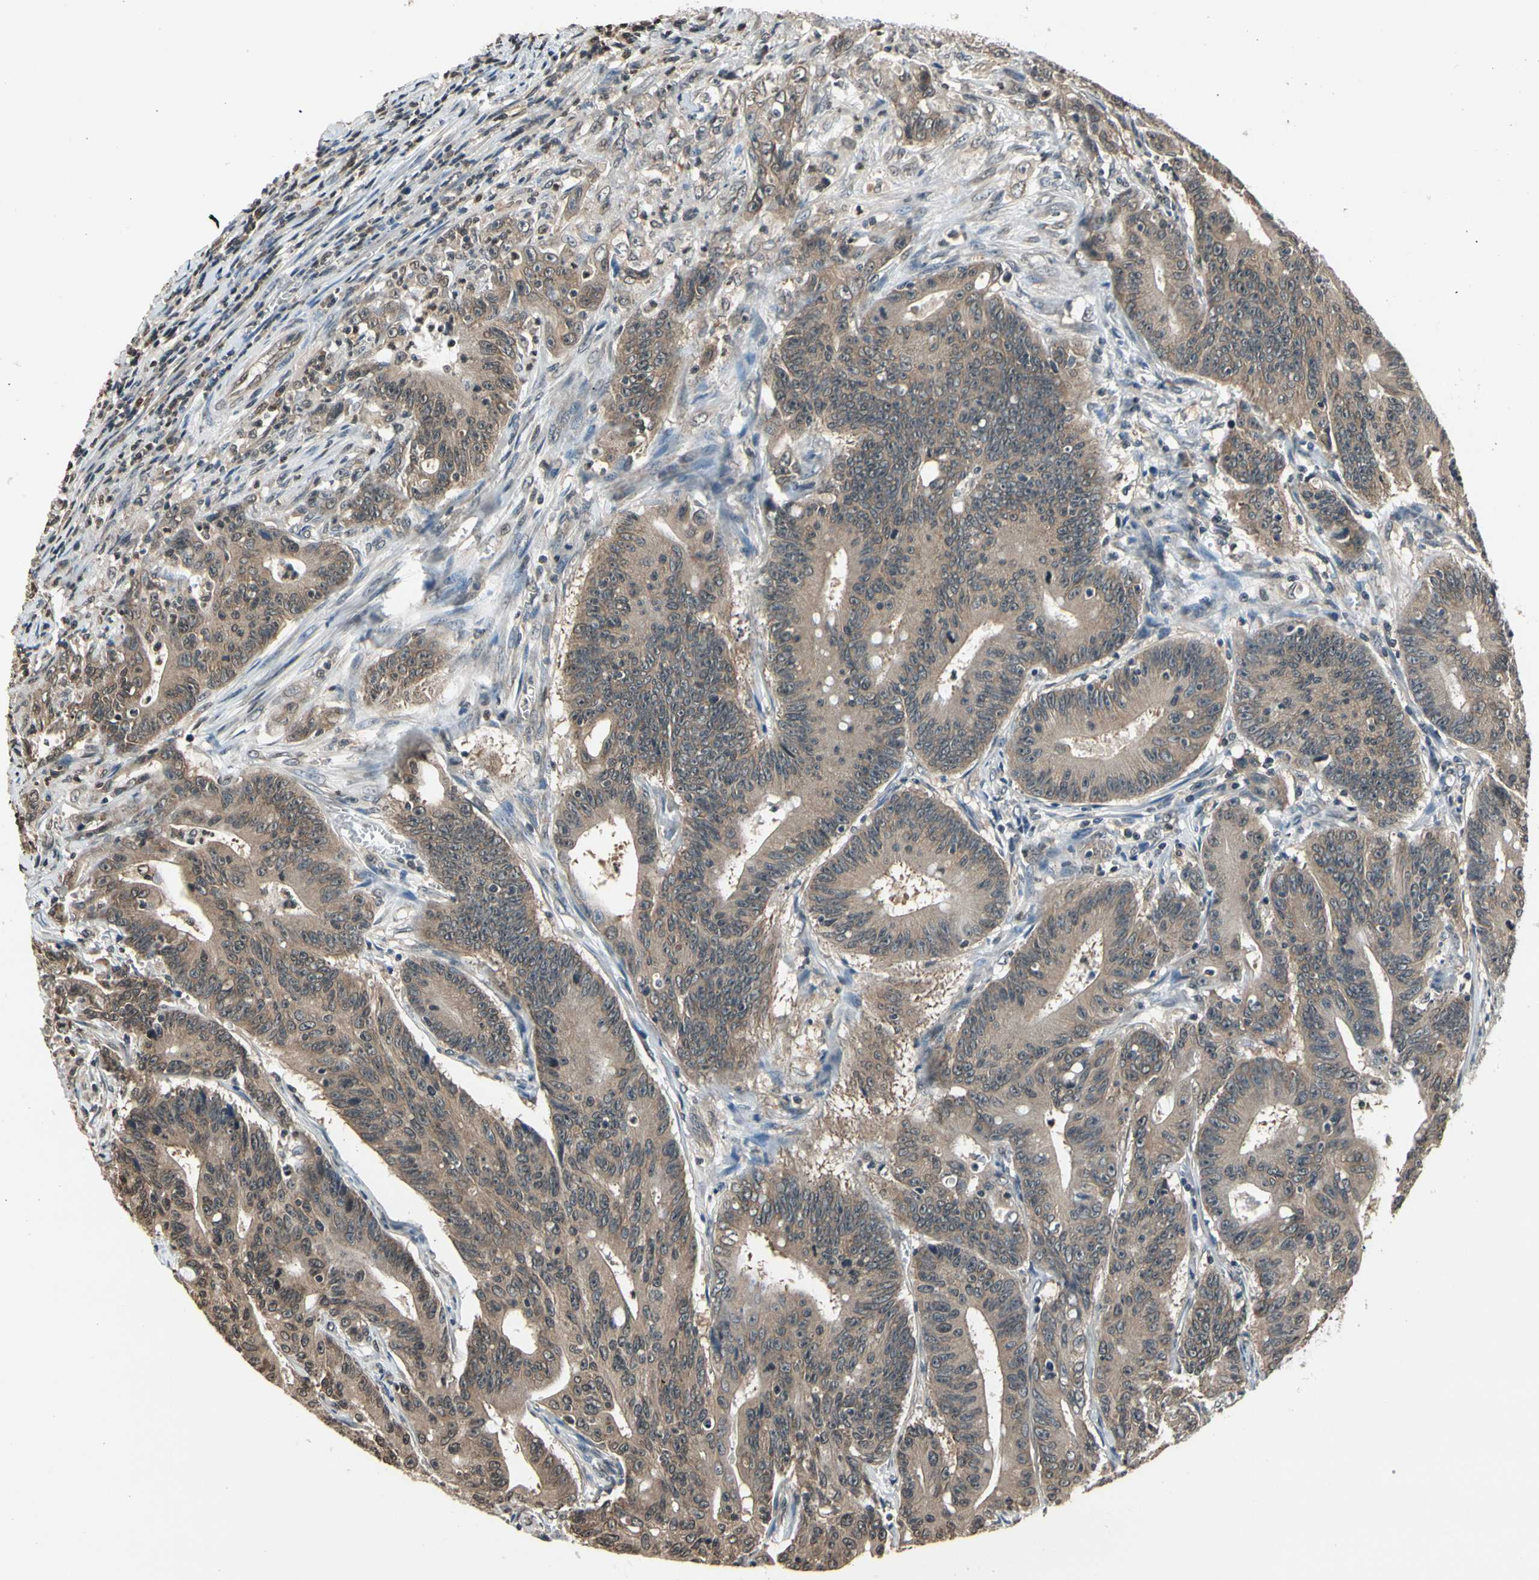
{"staining": {"intensity": "moderate", "quantity": ">75%", "location": "cytoplasmic/membranous"}, "tissue": "colorectal cancer", "cell_type": "Tumor cells", "image_type": "cancer", "snomed": [{"axis": "morphology", "description": "Adenocarcinoma, NOS"}, {"axis": "topography", "description": "Colon"}], "caption": "A brown stain highlights moderate cytoplasmic/membranous staining of a protein in colorectal cancer tumor cells.", "gene": "GCLC", "patient": {"sex": "male", "age": 45}}